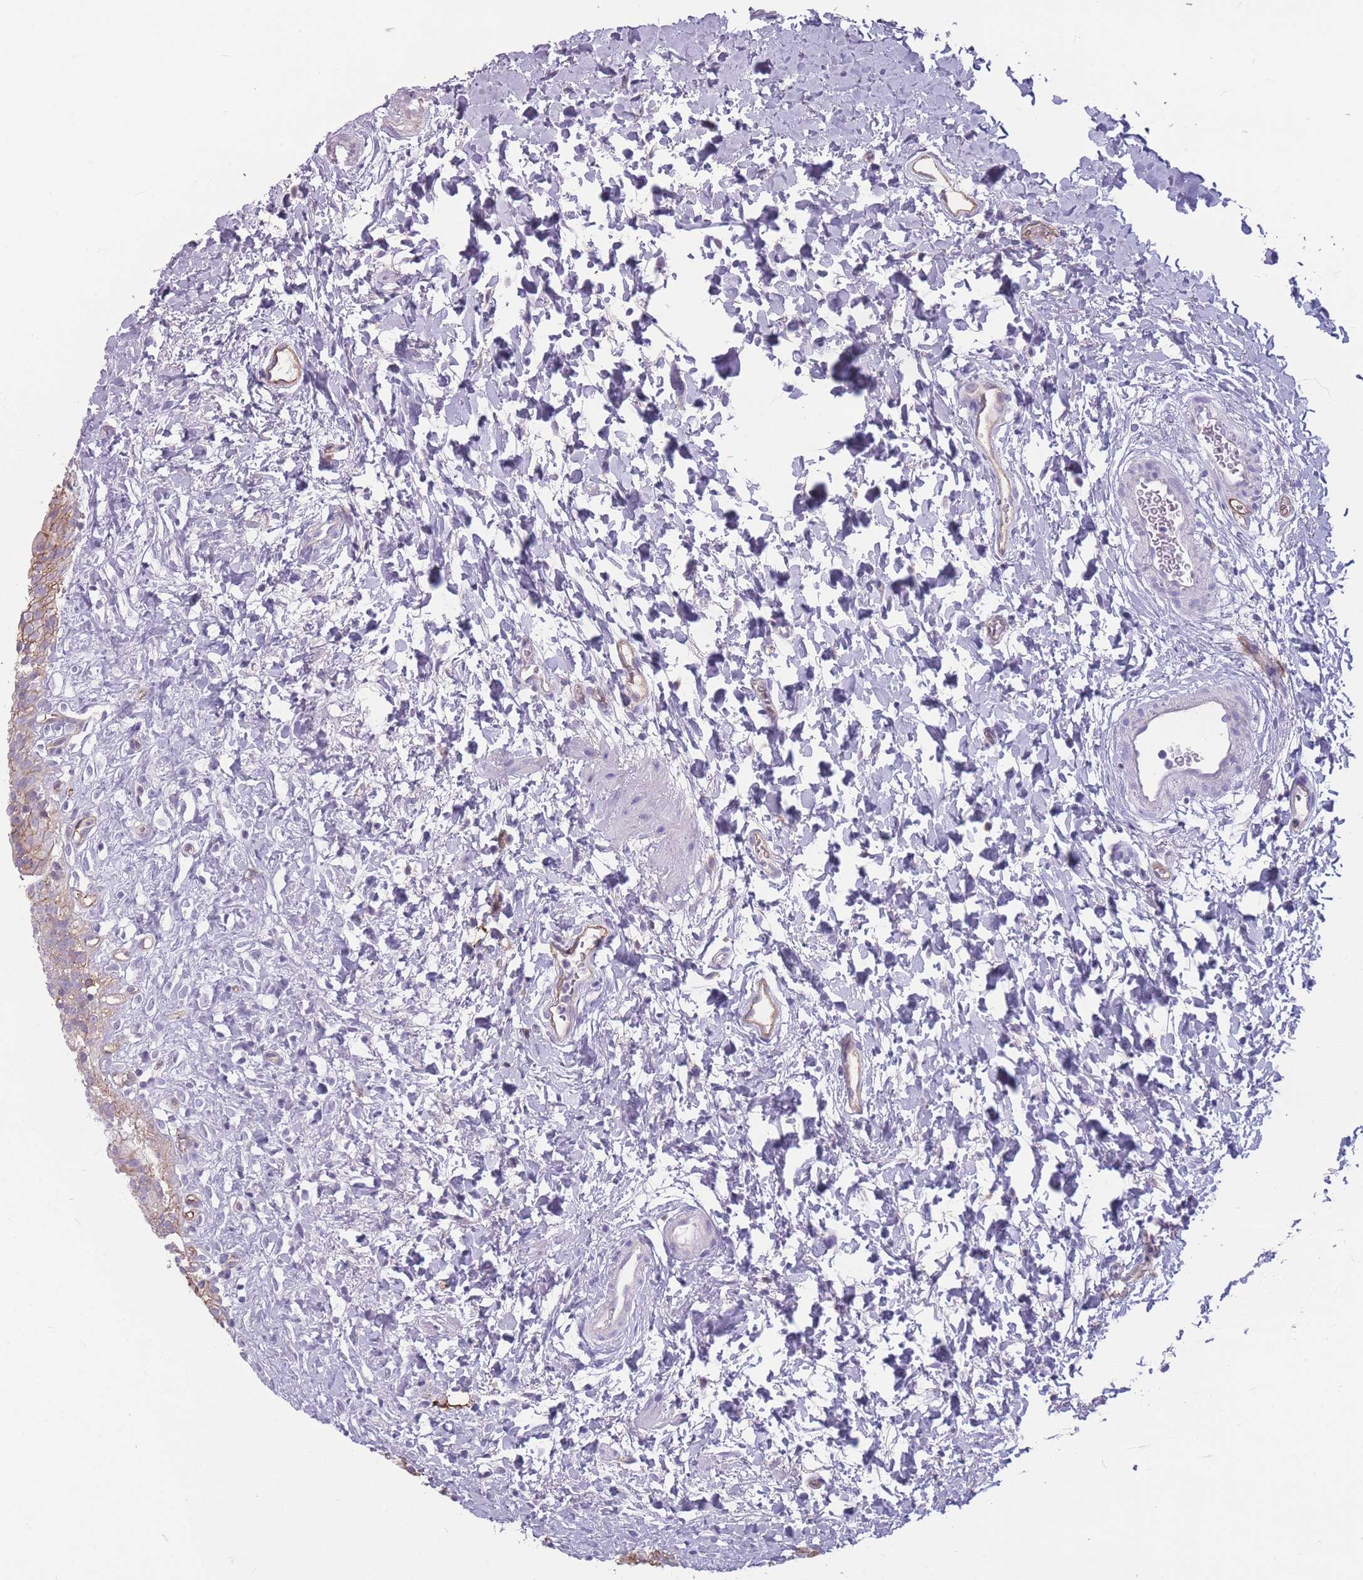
{"staining": {"intensity": "weak", "quantity": "25%-75%", "location": "cytoplasmic/membranous"}, "tissue": "urinary bladder", "cell_type": "Urothelial cells", "image_type": "normal", "snomed": [{"axis": "morphology", "description": "Normal tissue, NOS"}, {"axis": "topography", "description": "Urinary bladder"}], "caption": "Immunohistochemistry (IHC) staining of normal urinary bladder, which shows low levels of weak cytoplasmic/membranous positivity in about 25%-75% of urothelial cells indicating weak cytoplasmic/membranous protein expression. The staining was performed using DAB (3,3'-diaminobenzidine) (brown) for protein detection and nuclei were counterstained in hematoxylin (blue).", "gene": "GNA11", "patient": {"sex": "male", "age": 51}}